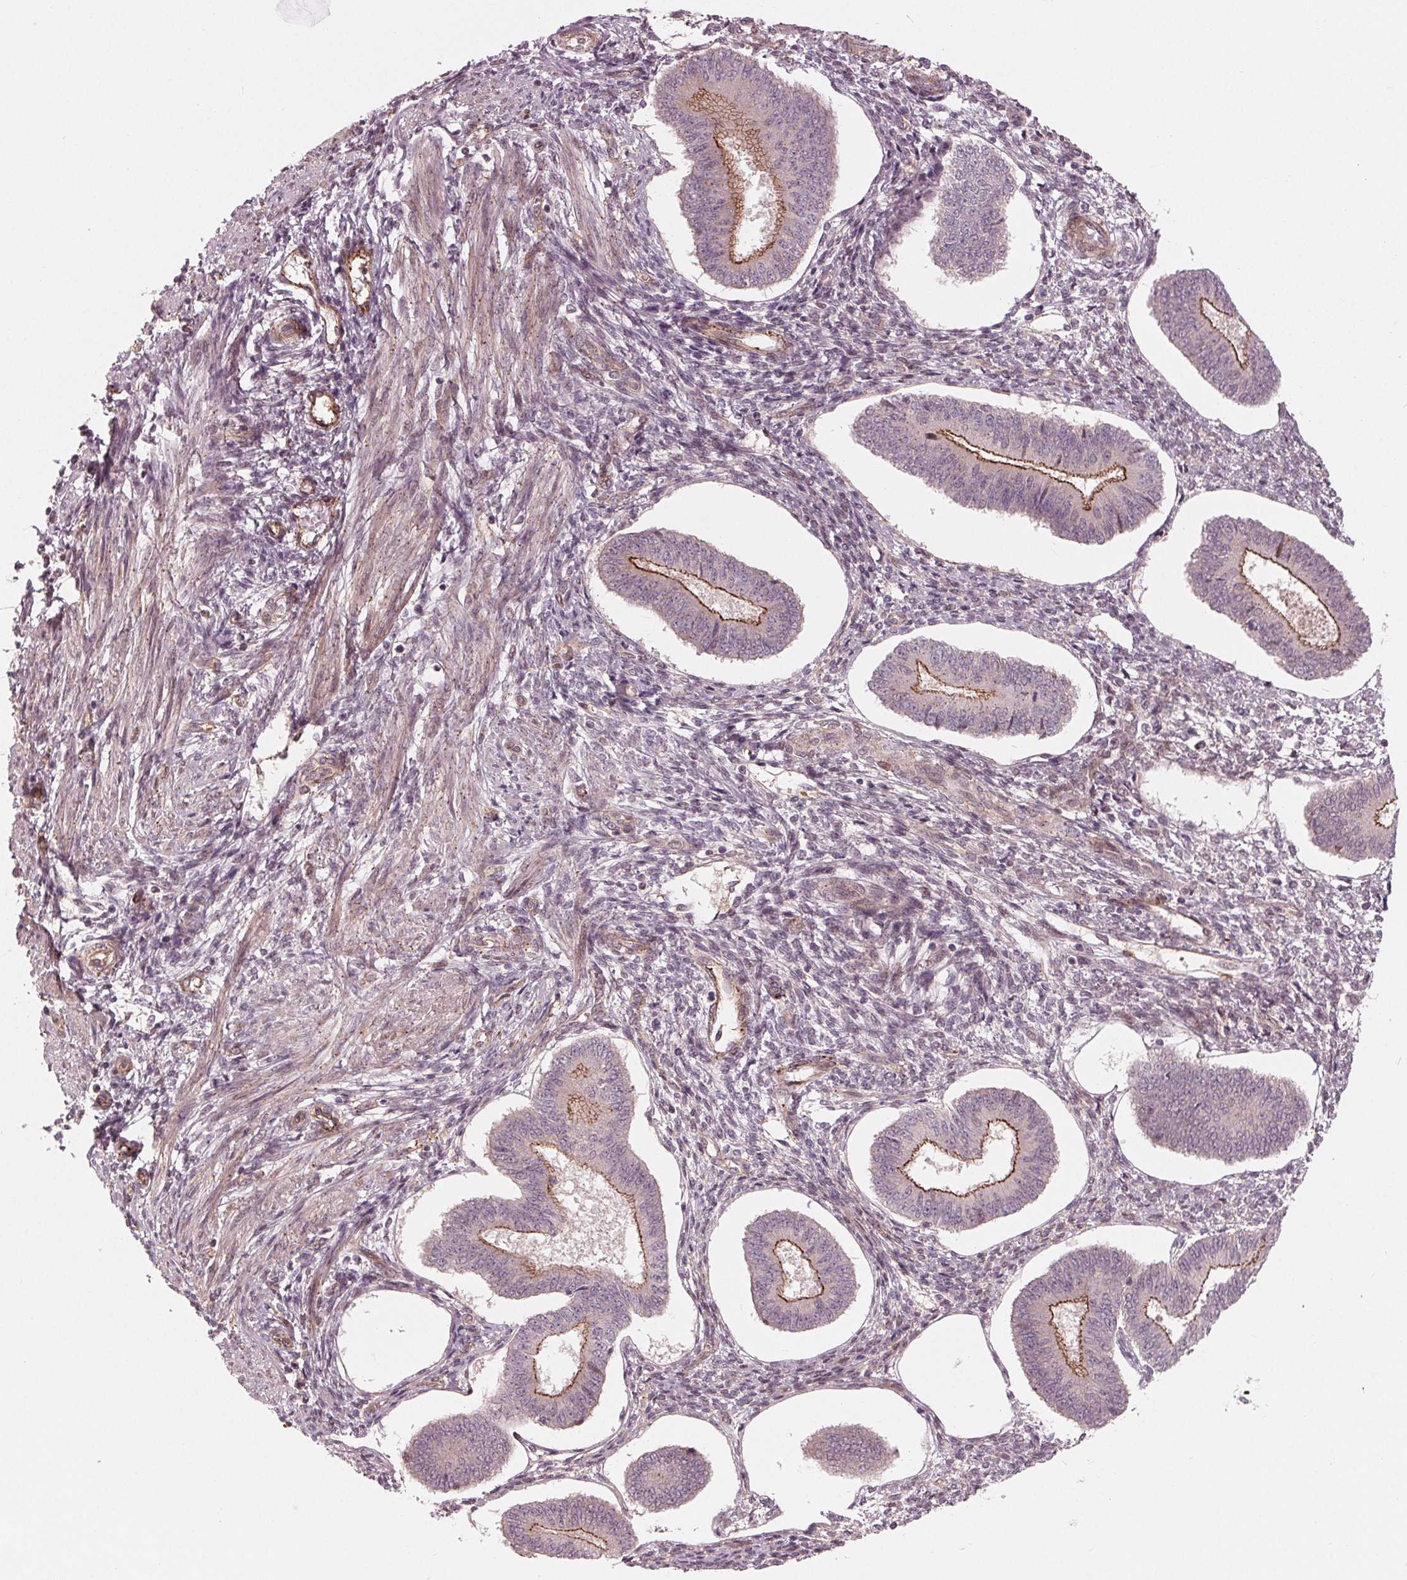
{"staining": {"intensity": "negative", "quantity": "none", "location": "none"}, "tissue": "endometrium", "cell_type": "Cells in endometrial stroma", "image_type": "normal", "snomed": [{"axis": "morphology", "description": "Normal tissue, NOS"}, {"axis": "topography", "description": "Endometrium"}], "caption": "Immunohistochemistry (IHC) histopathology image of benign human endometrium stained for a protein (brown), which reveals no staining in cells in endometrial stroma. (Brightfield microscopy of DAB (3,3'-diaminobenzidine) immunohistochemistry at high magnification).", "gene": "TXNIP", "patient": {"sex": "female", "age": 42}}